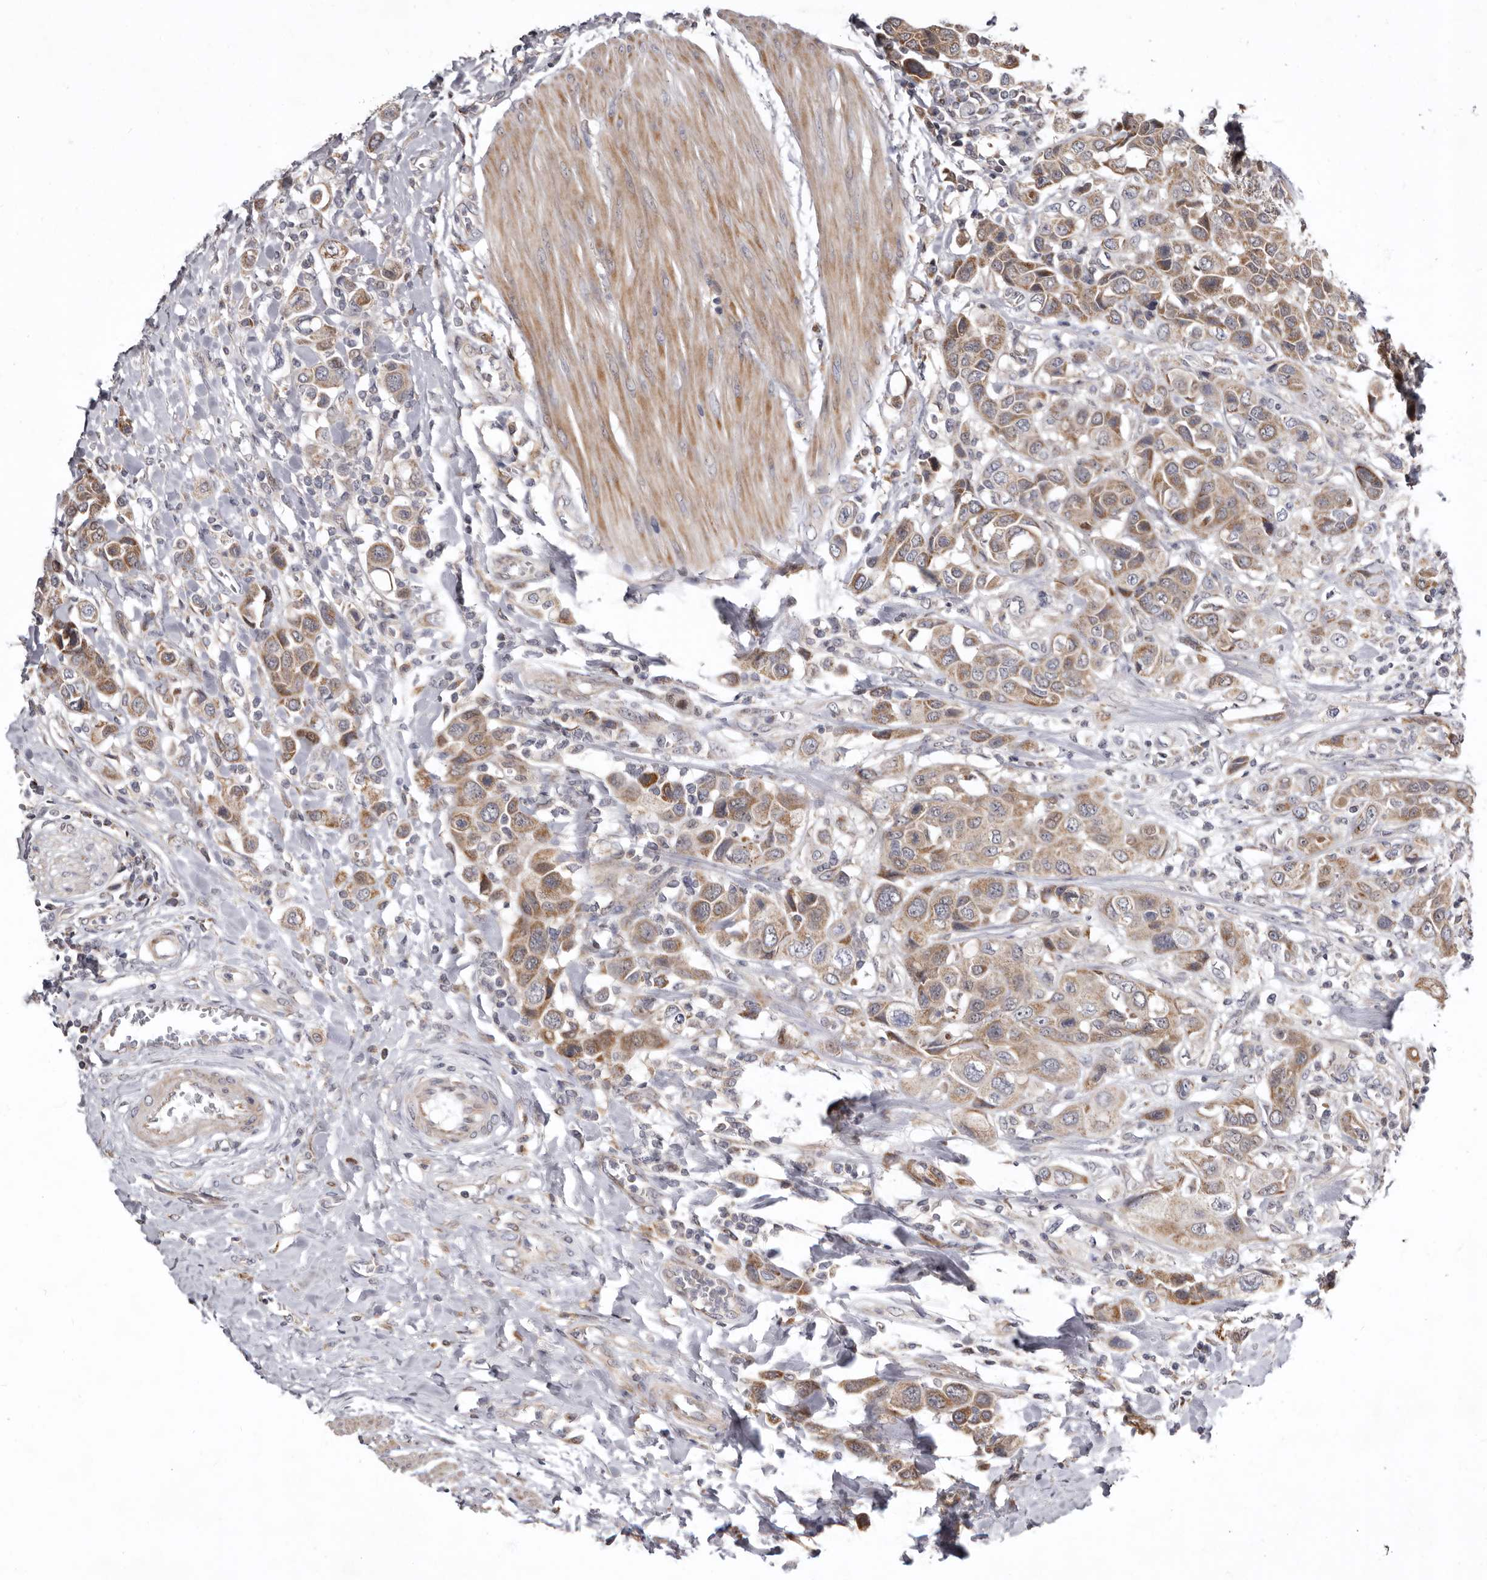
{"staining": {"intensity": "moderate", "quantity": ">75%", "location": "cytoplasmic/membranous"}, "tissue": "urothelial cancer", "cell_type": "Tumor cells", "image_type": "cancer", "snomed": [{"axis": "morphology", "description": "Urothelial carcinoma, High grade"}, {"axis": "topography", "description": "Urinary bladder"}], "caption": "A micrograph showing moderate cytoplasmic/membranous staining in about >75% of tumor cells in urothelial carcinoma (high-grade), as visualized by brown immunohistochemical staining.", "gene": "SMC4", "patient": {"sex": "male", "age": 50}}